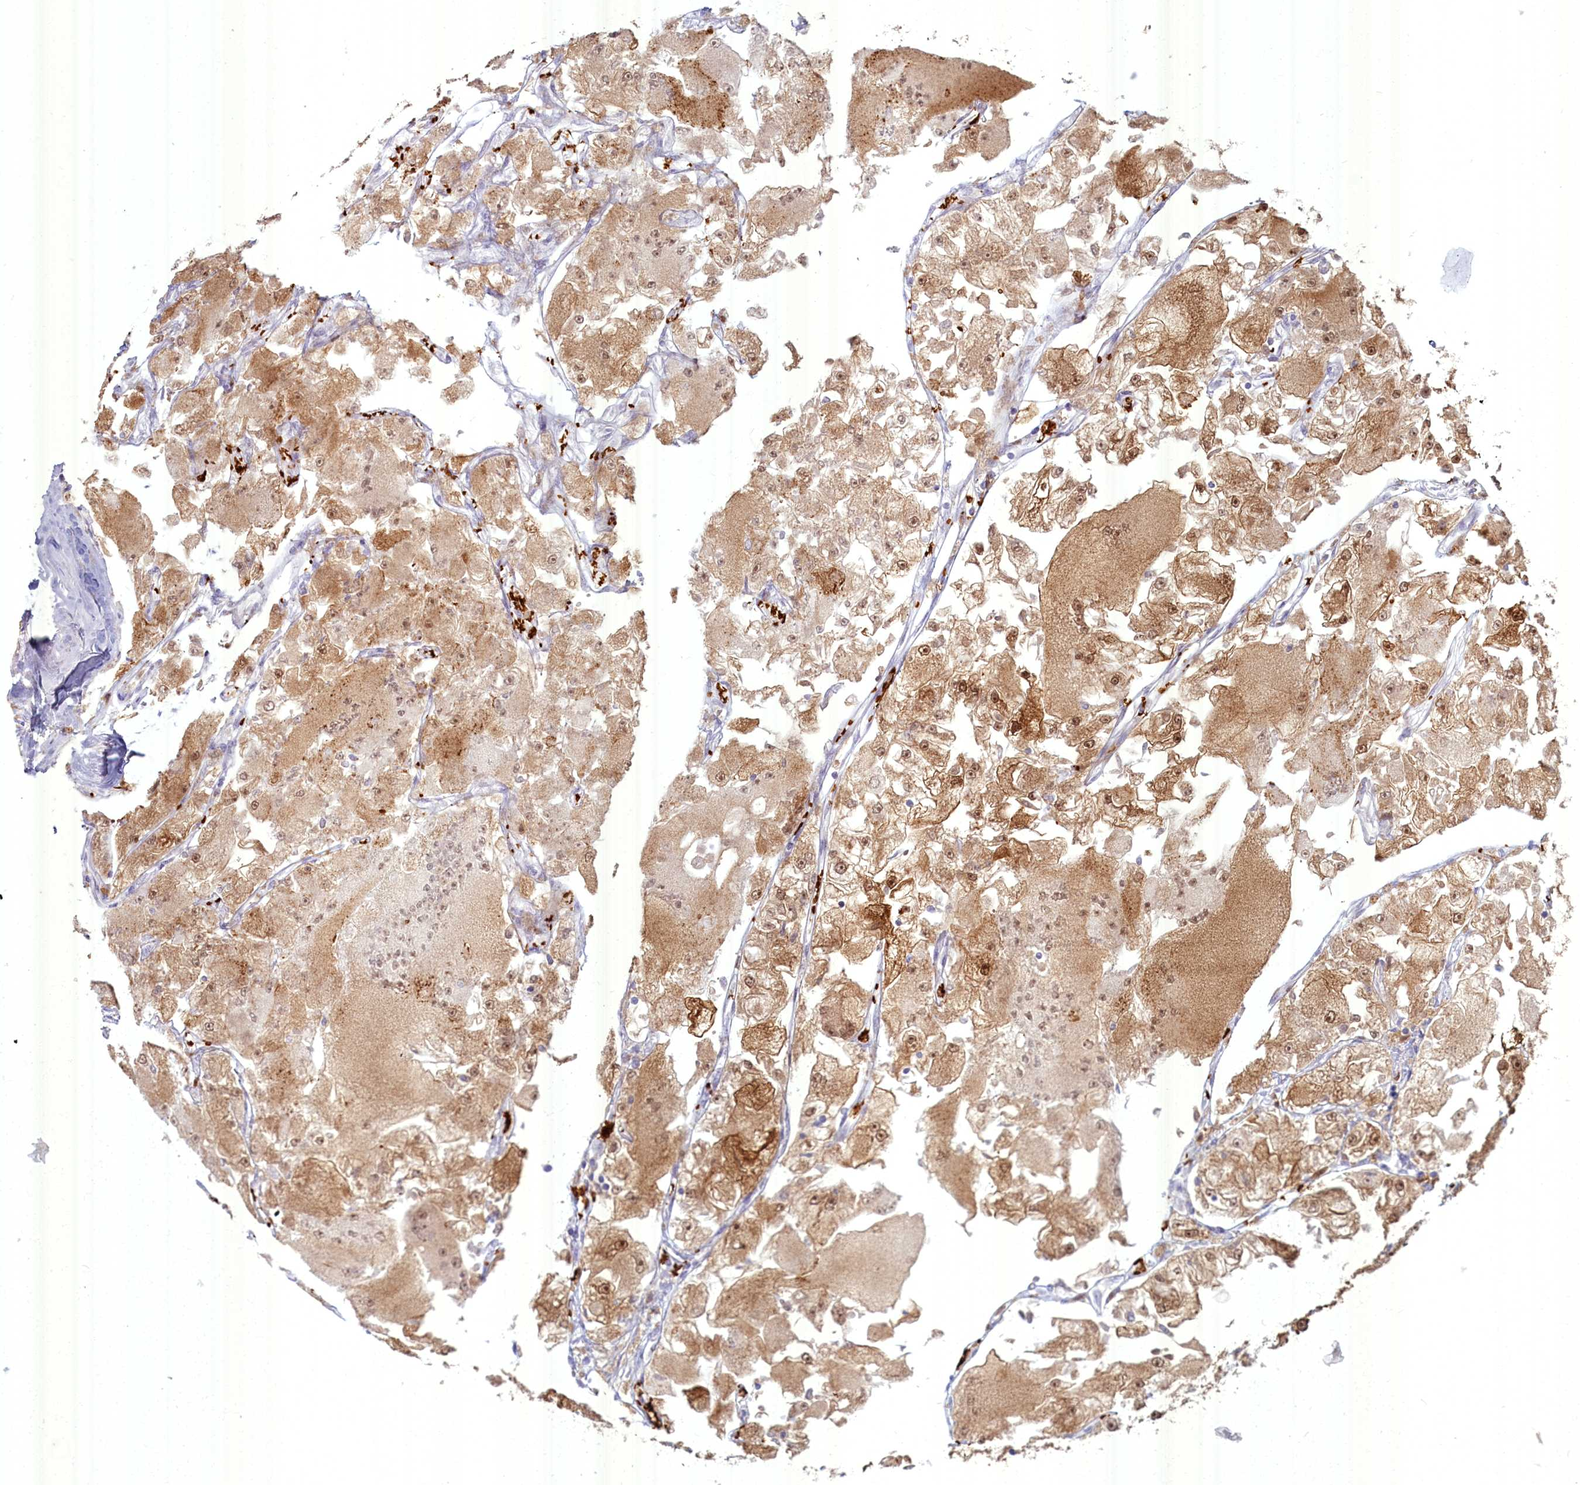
{"staining": {"intensity": "moderate", "quantity": ">75%", "location": "cytoplasmic/membranous,nuclear"}, "tissue": "renal cancer", "cell_type": "Tumor cells", "image_type": "cancer", "snomed": [{"axis": "morphology", "description": "Adenocarcinoma, NOS"}, {"axis": "topography", "description": "Kidney"}], "caption": "This histopathology image exhibits IHC staining of human renal adenocarcinoma, with medium moderate cytoplasmic/membranous and nuclear staining in about >75% of tumor cells.", "gene": "BLVRB", "patient": {"sex": "female", "age": 72}}